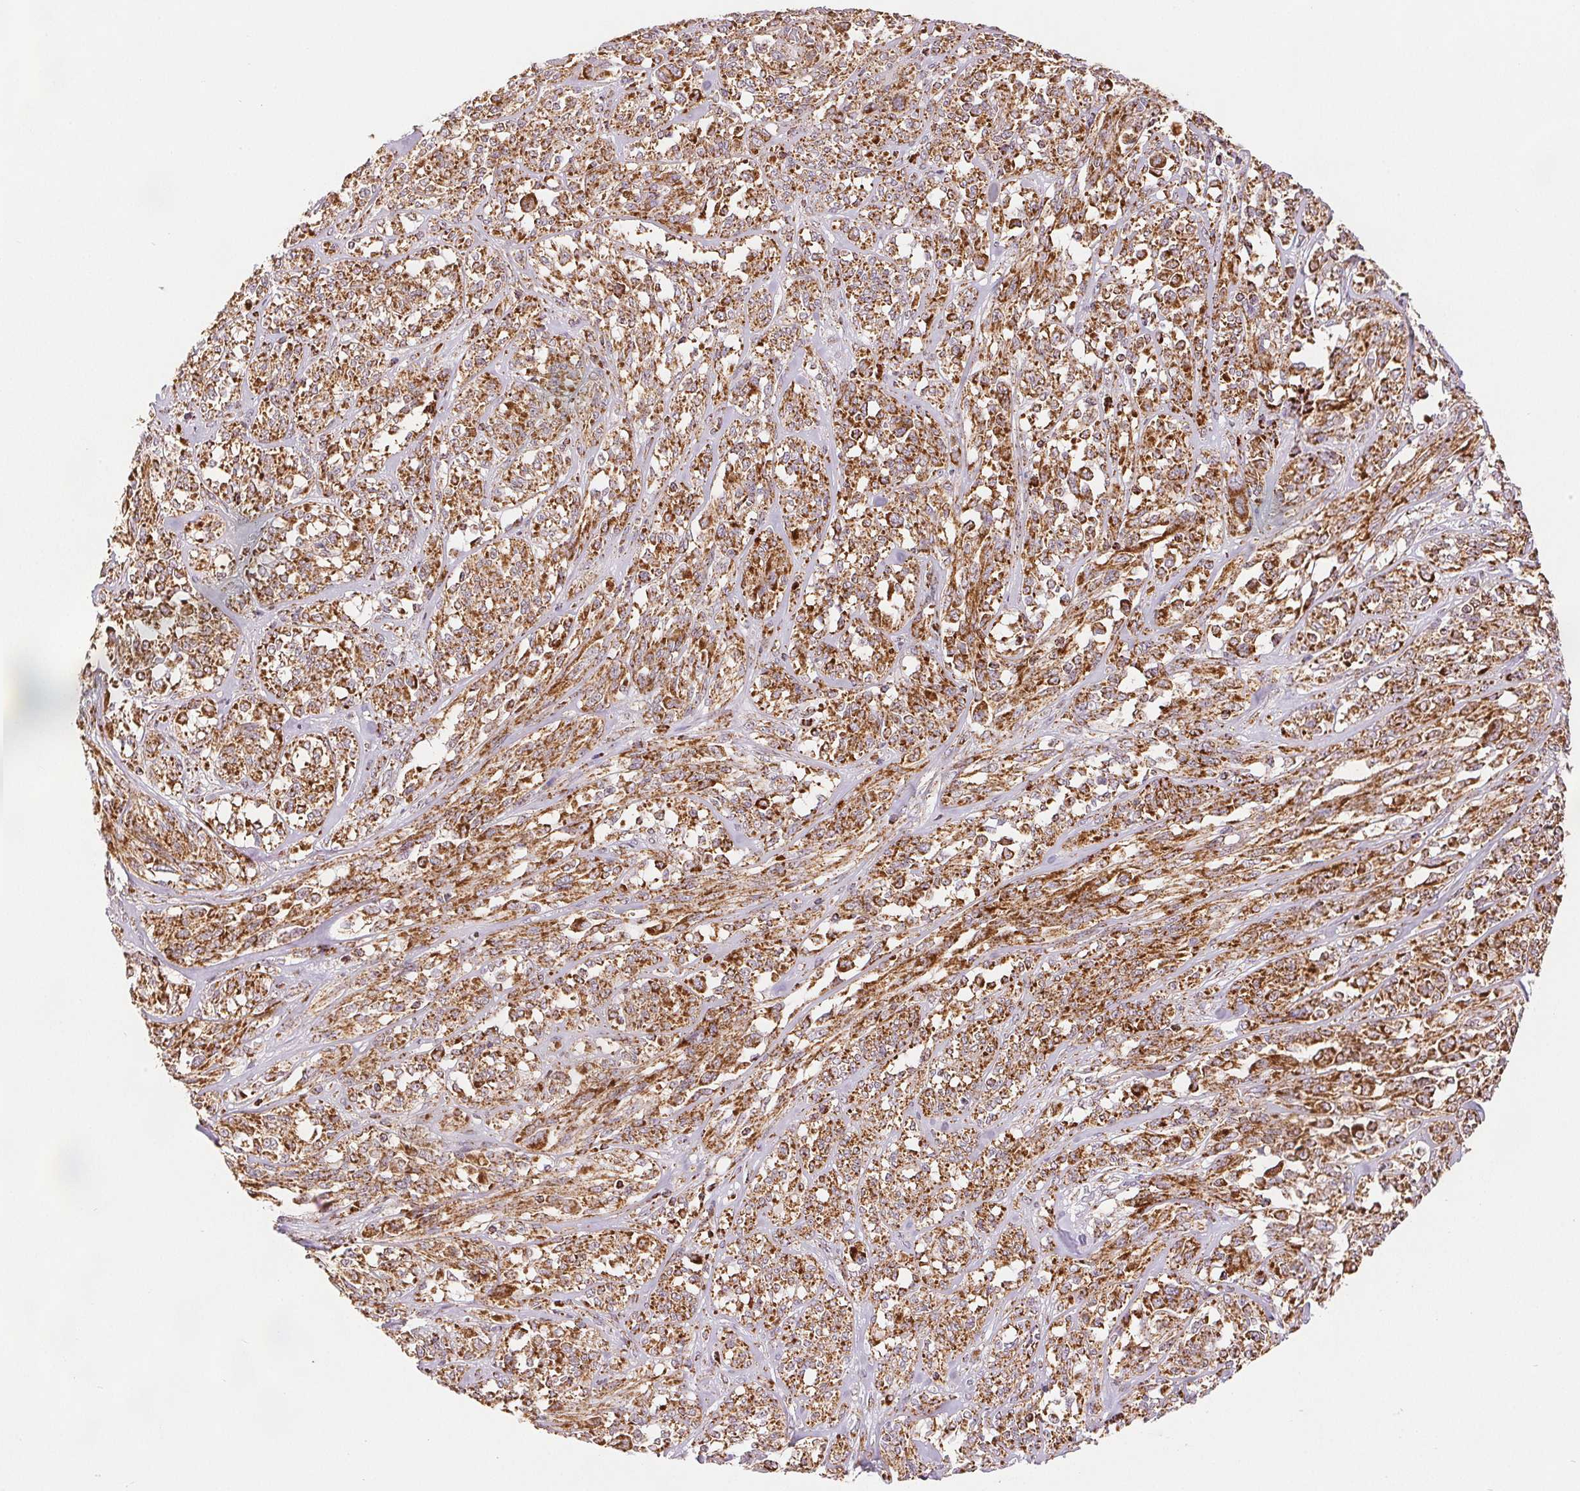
{"staining": {"intensity": "moderate", "quantity": ">75%", "location": "cytoplasmic/membranous"}, "tissue": "melanoma", "cell_type": "Tumor cells", "image_type": "cancer", "snomed": [{"axis": "morphology", "description": "Malignant melanoma, NOS"}, {"axis": "topography", "description": "Skin"}], "caption": "Human malignant melanoma stained with a protein marker demonstrates moderate staining in tumor cells.", "gene": "SDHB", "patient": {"sex": "female", "age": 91}}